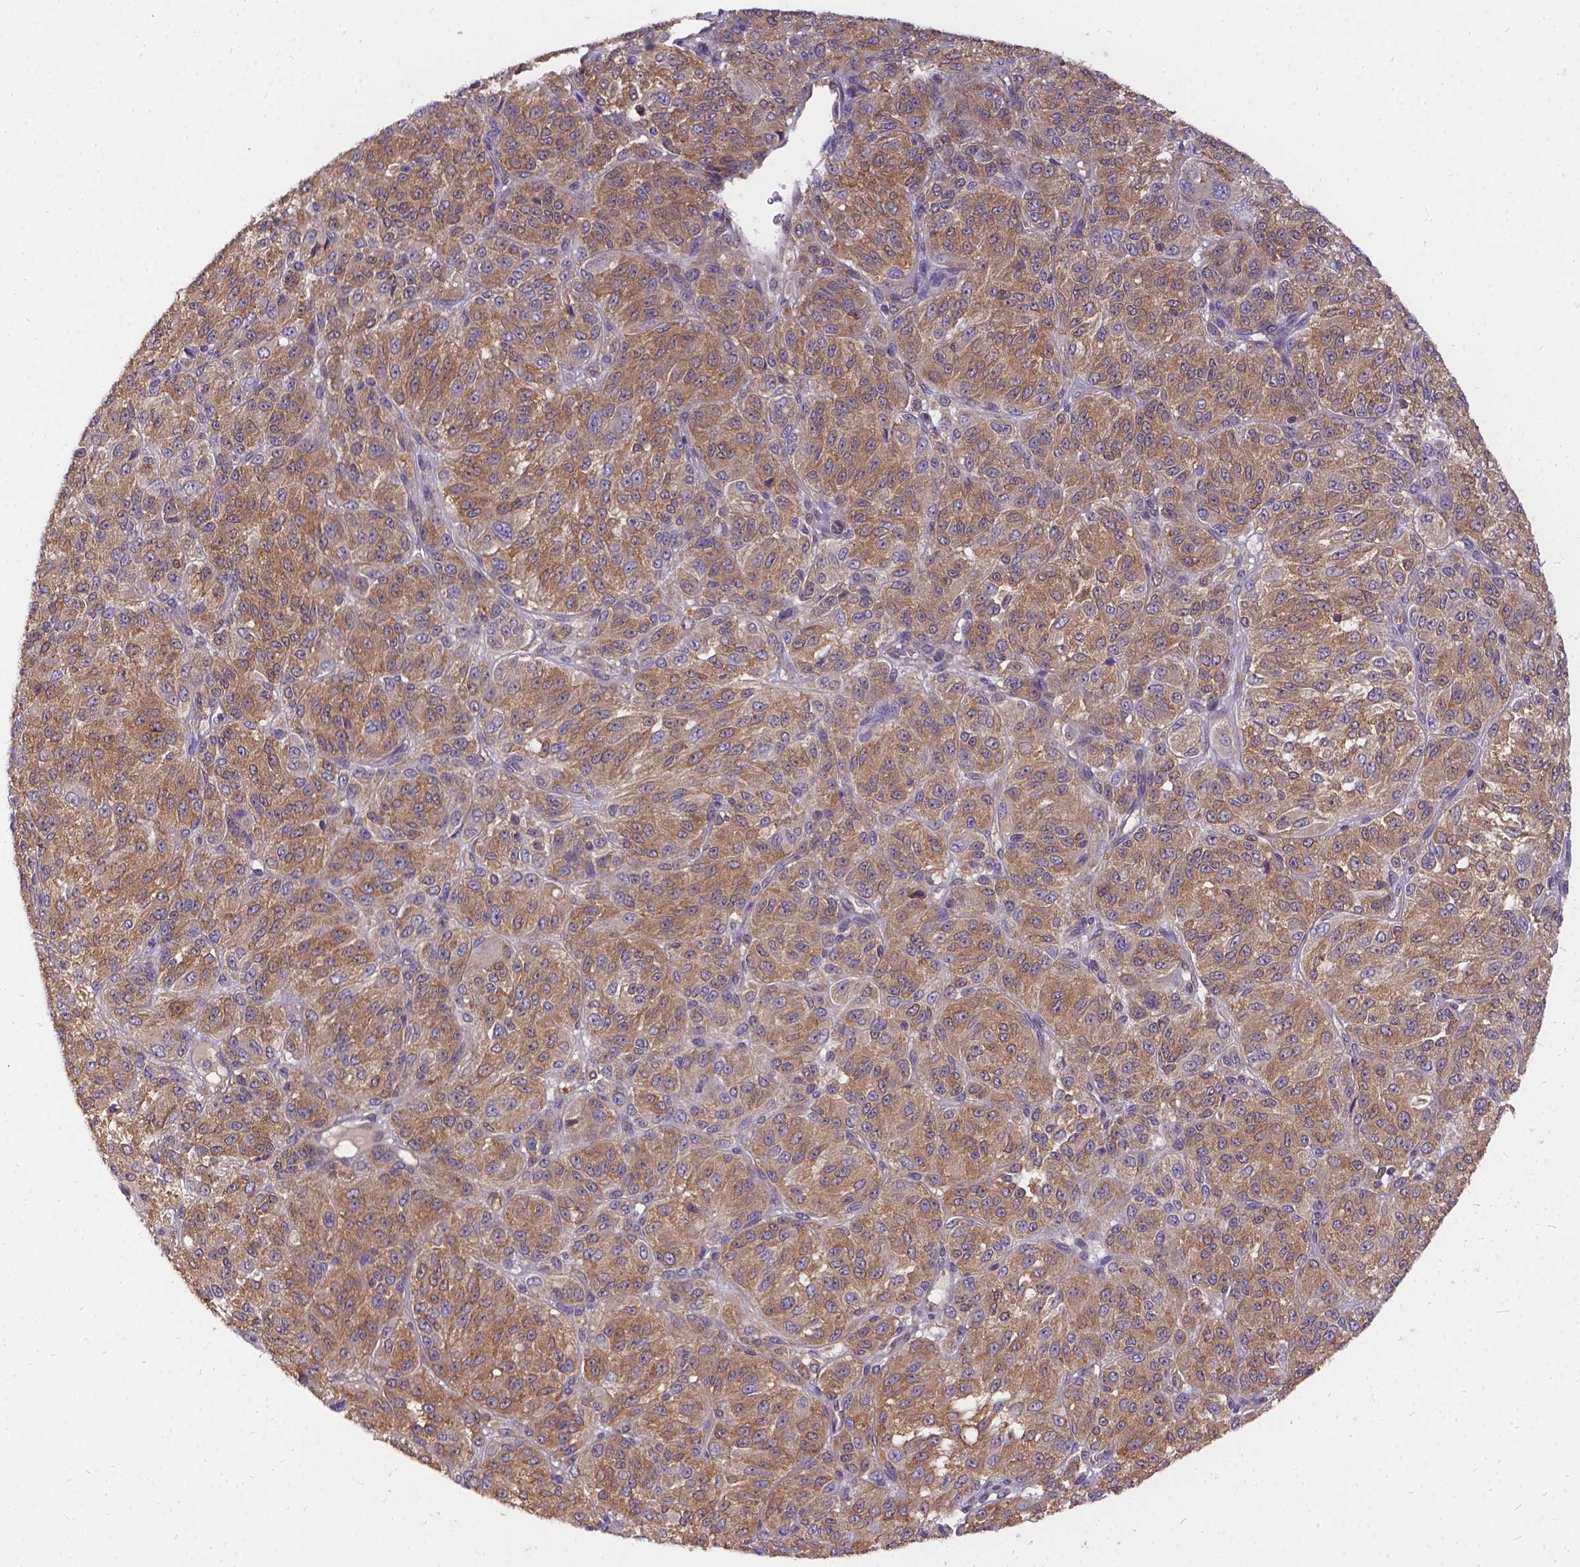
{"staining": {"intensity": "moderate", "quantity": ">75%", "location": "cytoplasmic/membranous"}, "tissue": "melanoma", "cell_type": "Tumor cells", "image_type": "cancer", "snomed": [{"axis": "morphology", "description": "Malignant melanoma, Metastatic site"}, {"axis": "topography", "description": "Brain"}], "caption": "Immunohistochemistry photomicrograph of neoplastic tissue: human malignant melanoma (metastatic site) stained using immunohistochemistry shows medium levels of moderate protein expression localized specifically in the cytoplasmic/membranous of tumor cells, appearing as a cytoplasmic/membranous brown color.", "gene": "DENND6A", "patient": {"sex": "female", "age": 56}}